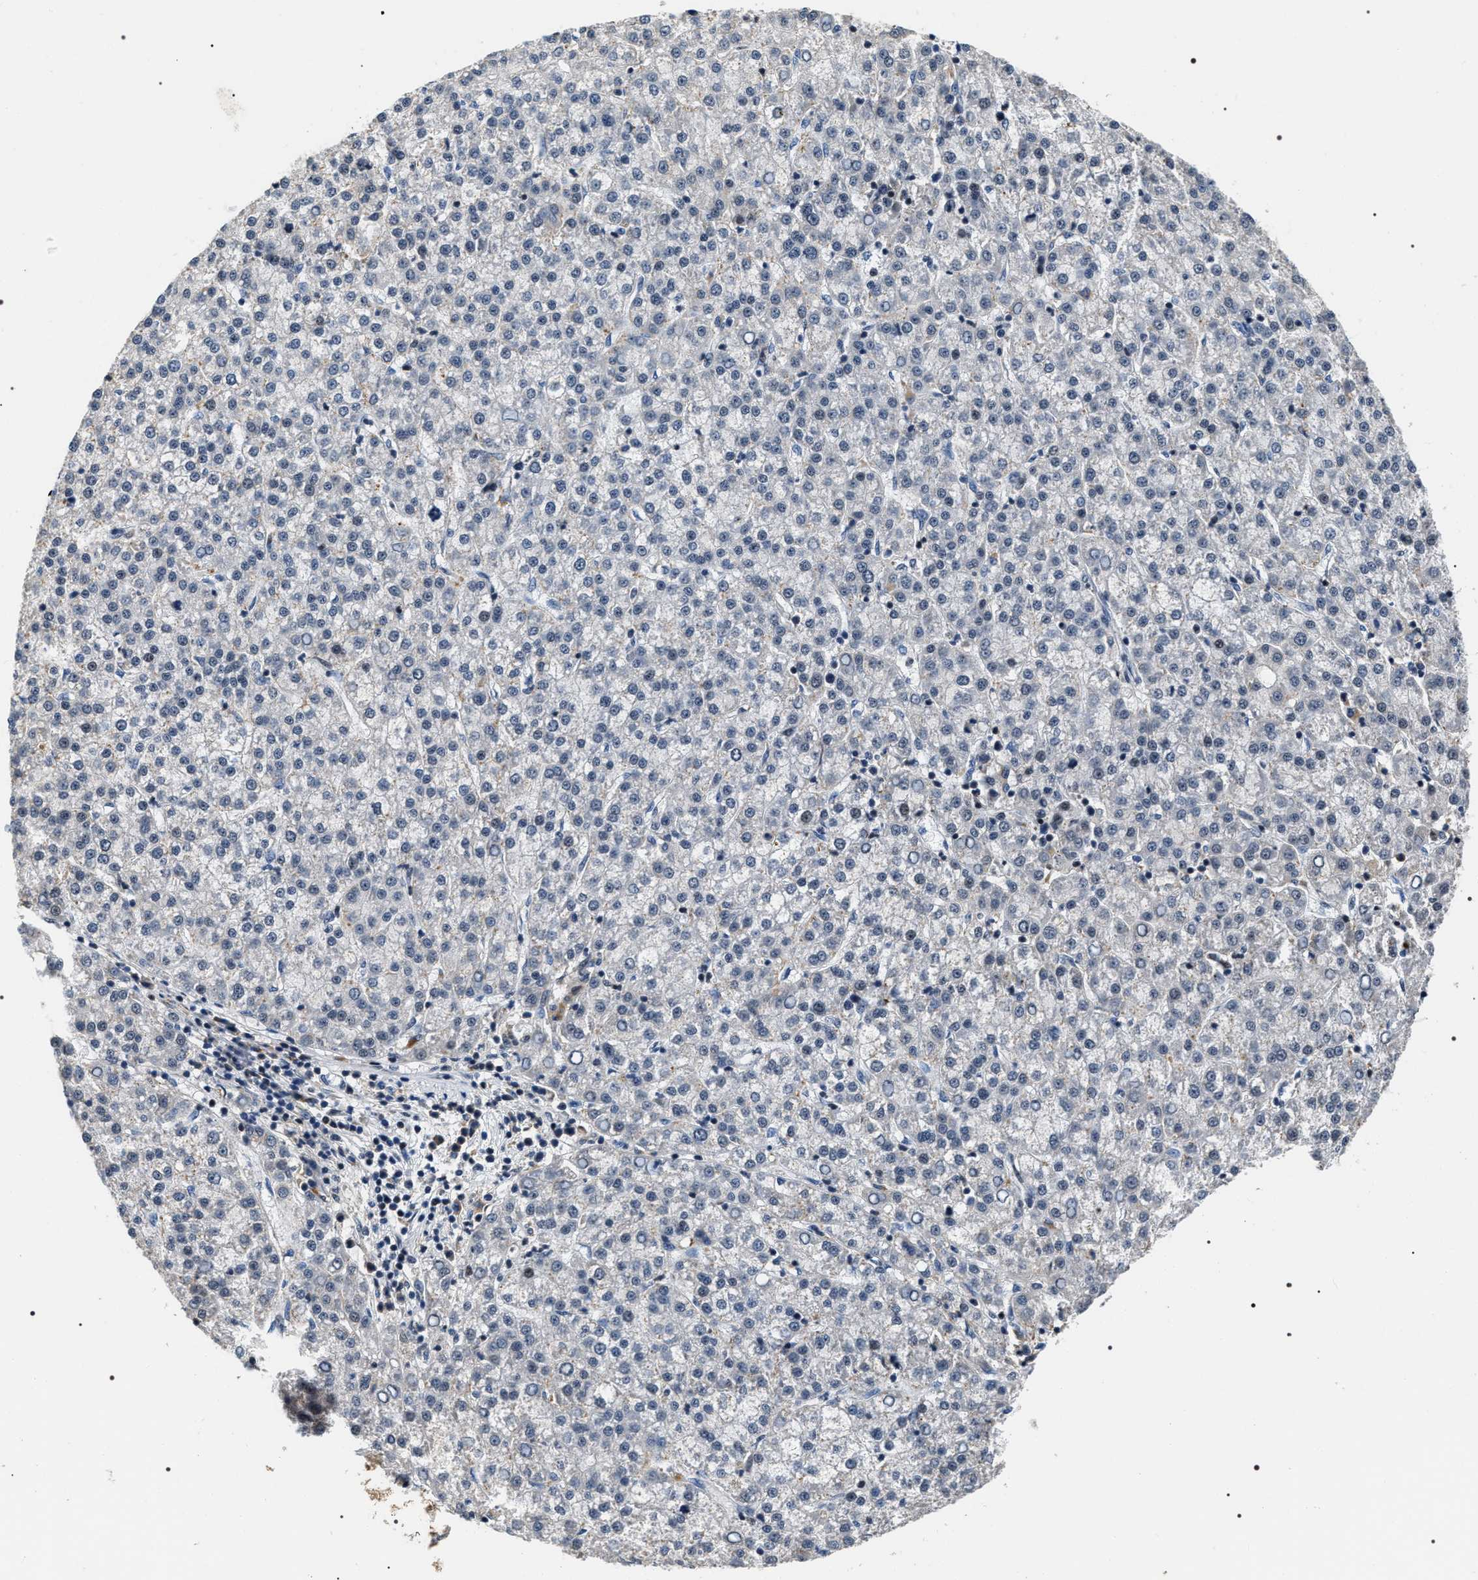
{"staining": {"intensity": "negative", "quantity": "none", "location": "none"}, "tissue": "liver cancer", "cell_type": "Tumor cells", "image_type": "cancer", "snomed": [{"axis": "morphology", "description": "Carcinoma, Hepatocellular, NOS"}, {"axis": "topography", "description": "Liver"}], "caption": "Tumor cells are negative for brown protein staining in liver cancer.", "gene": "C7orf25", "patient": {"sex": "female", "age": 58}}